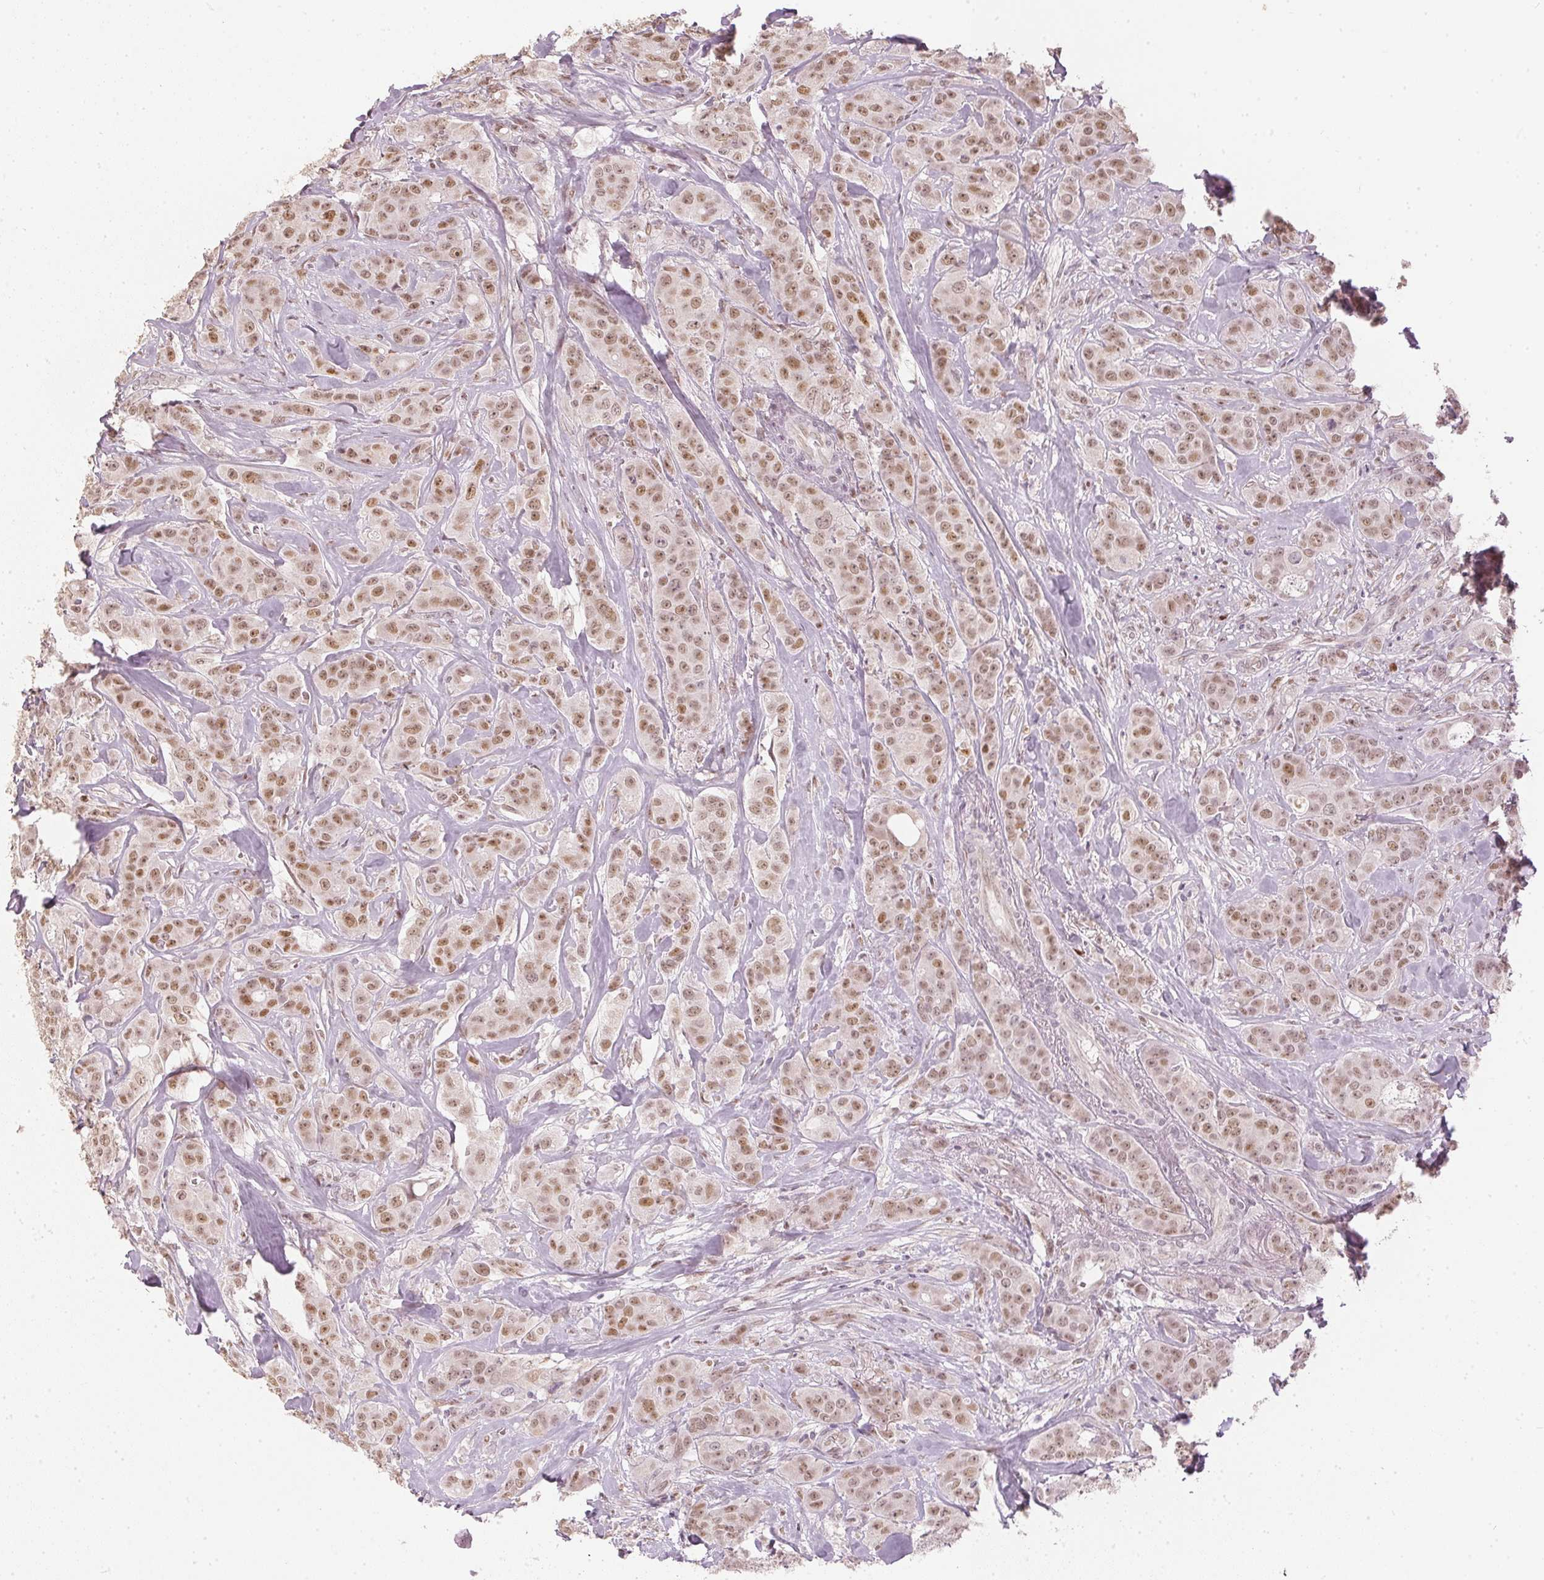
{"staining": {"intensity": "moderate", "quantity": ">75%", "location": "nuclear"}, "tissue": "breast cancer", "cell_type": "Tumor cells", "image_type": "cancer", "snomed": [{"axis": "morphology", "description": "Duct carcinoma"}, {"axis": "topography", "description": "Breast"}], "caption": "Protein staining of intraductal carcinoma (breast) tissue shows moderate nuclear staining in about >75% of tumor cells.", "gene": "SLC39A3", "patient": {"sex": "female", "age": 43}}